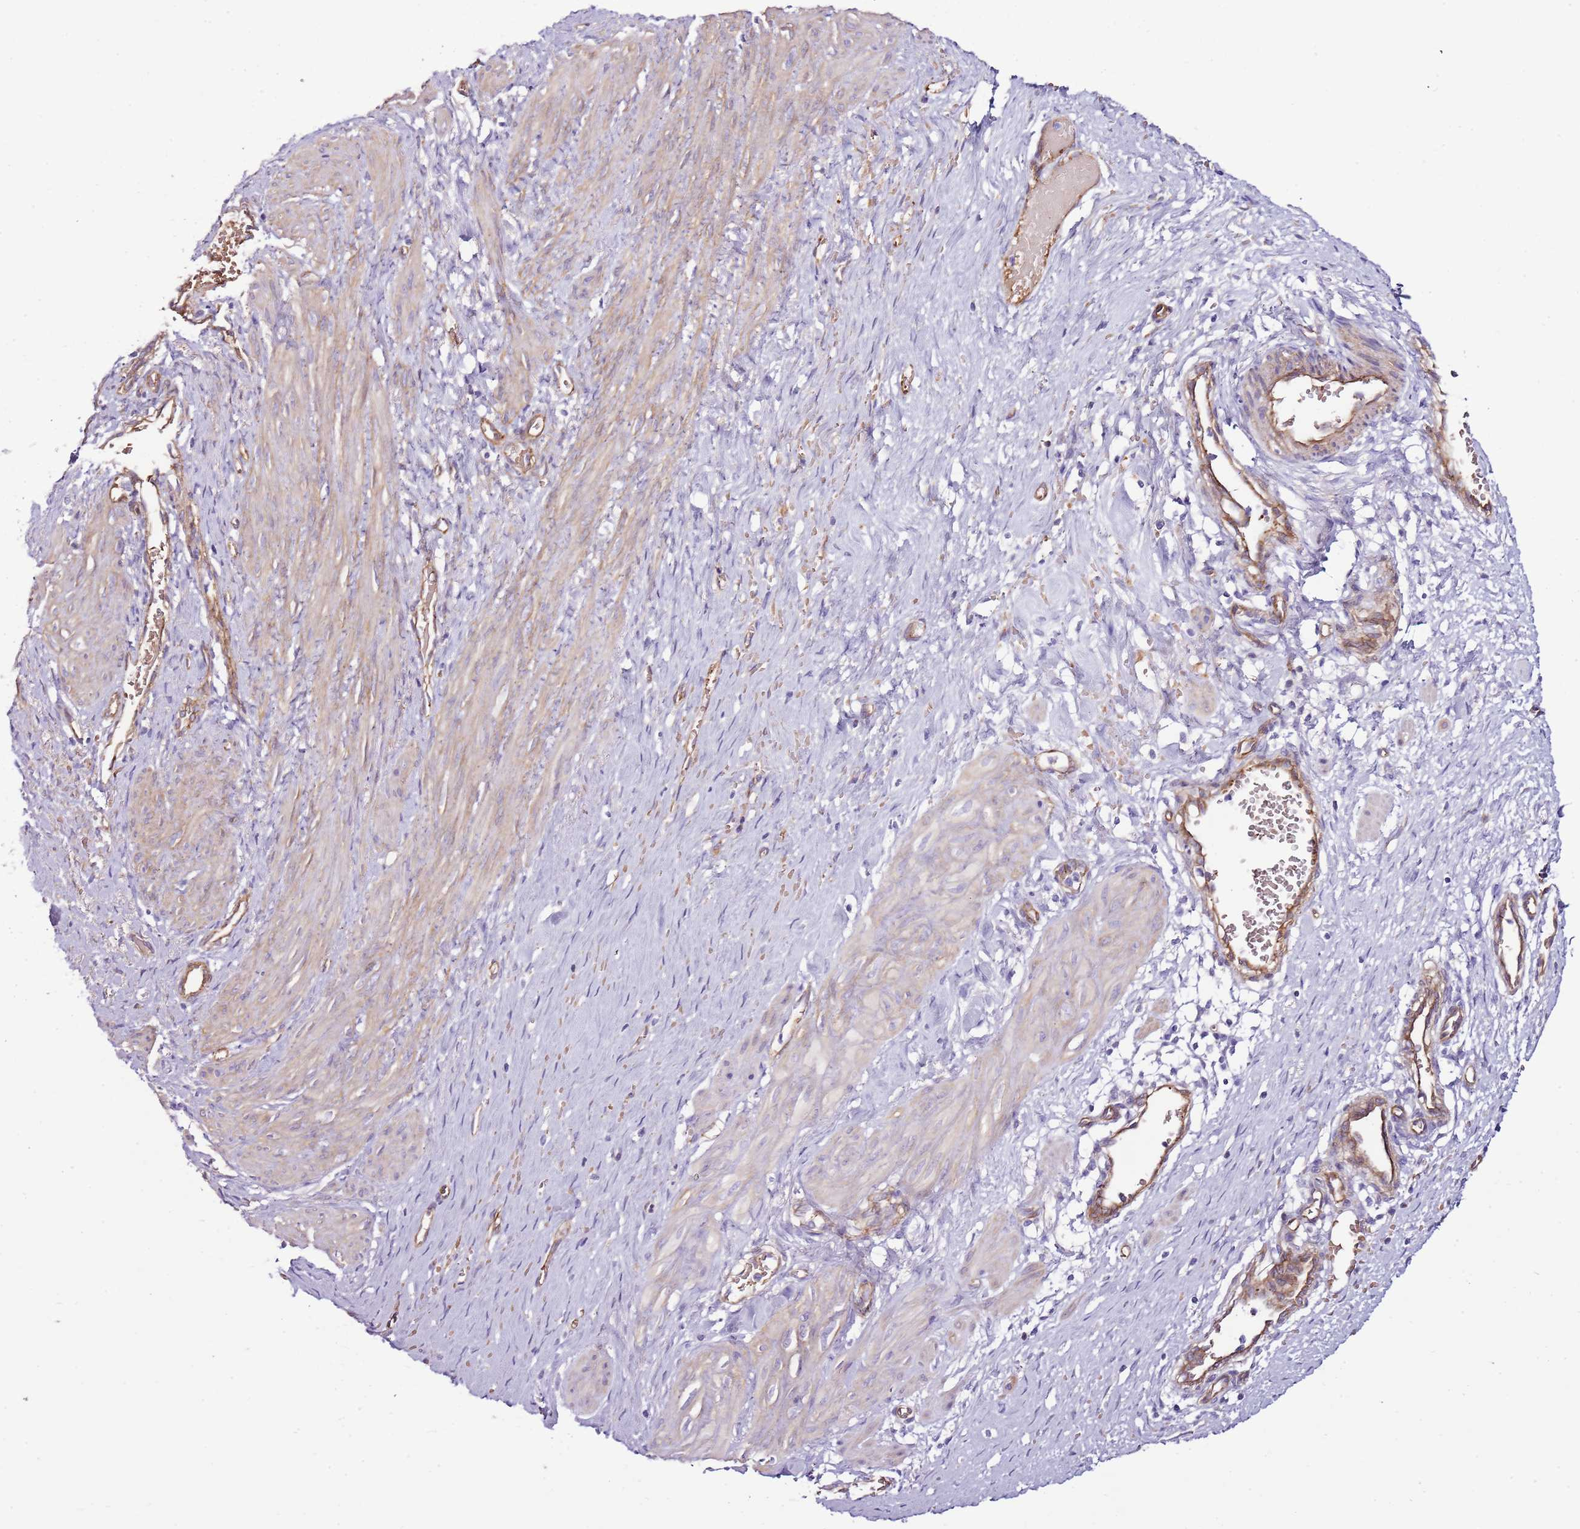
{"staining": {"intensity": "weak", "quantity": "25%-75%", "location": "cytoplasmic/membranous"}, "tissue": "smooth muscle", "cell_type": "Smooth muscle cells", "image_type": "normal", "snomed": [{"axis": "morphology", "description": "Normal tissue, NOS"}, {"axis": "topography", "description": "Endometrium"}], "caption": "Immunohistochemical staining of benign smooth muscle displays low levels of weak cytoplasmic/membranous expression in about 25%-75% of smooth muscle cells. The staining is performed using DAB (3,3'-diaminobenzidine) brown chromogen to label protein expression. The nuclei are counter-stained blue using hematoxylin.", "gene": "GFRAL", "patient": {"sex": "female", "age": 33}}